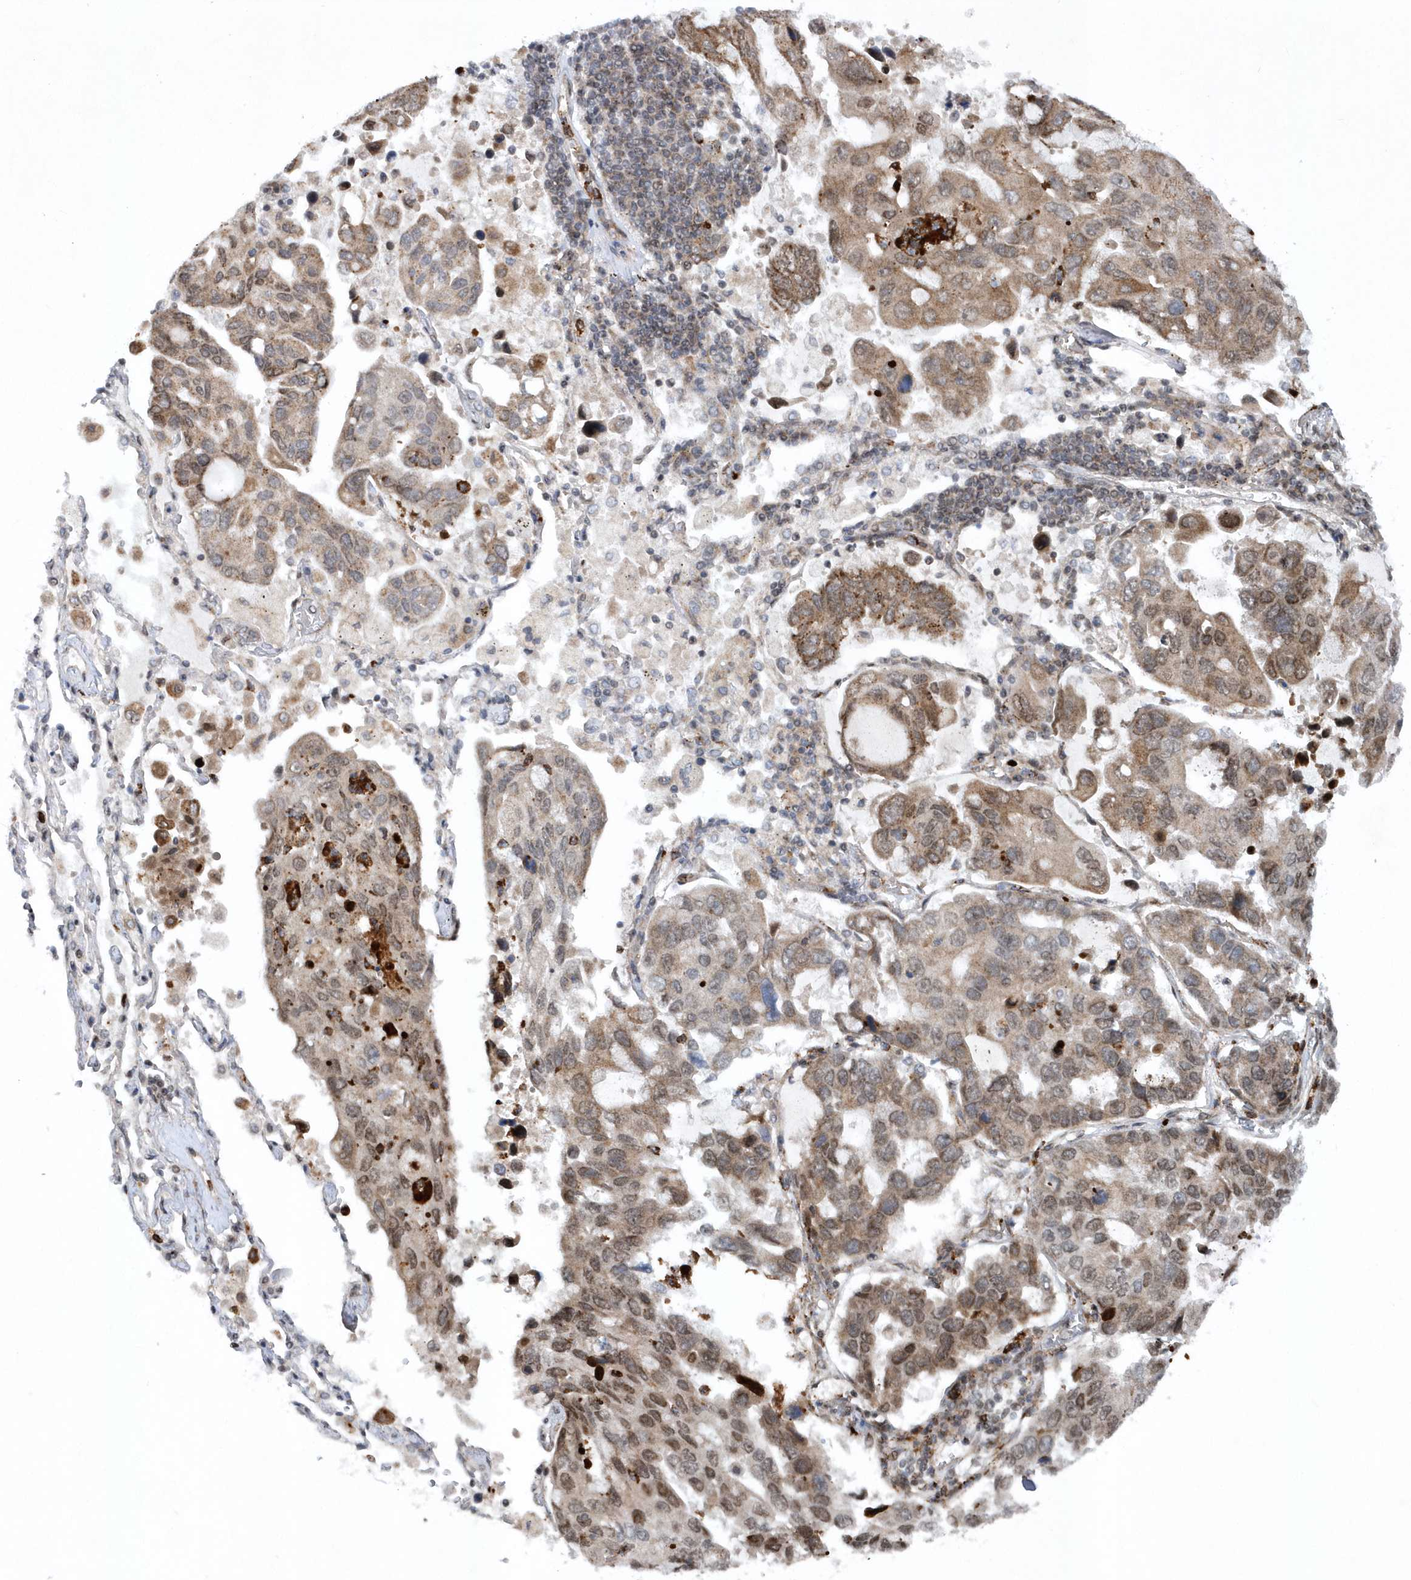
{"staining": {"intensity": "moderate", "quantity": "25%-75%", "location": "cytoplasmic/membranous,nuclear"}, "tissue": "lung cancer", "cell_type": "Tumor cells", "image_type": "cancer", "snomed": [{"axis": "morphology", "description": "Adenocarcinoma, NOS"}, {"axis": "topography", "description": "Lung"}], "caption": "An IHC photomicrograph of neoplastic tissue is shown. Protein staining in brown highlights moderate cytoplasmic/membranous and nuclear positivity in lung cancer within tumor cells. (DAB (3,3'-diaminobenzidine) IHC, brown staining for protein, blue staining for nuclei).", "gene": "SOWAHB", "patient": {"sex": "male", "age": 64}}